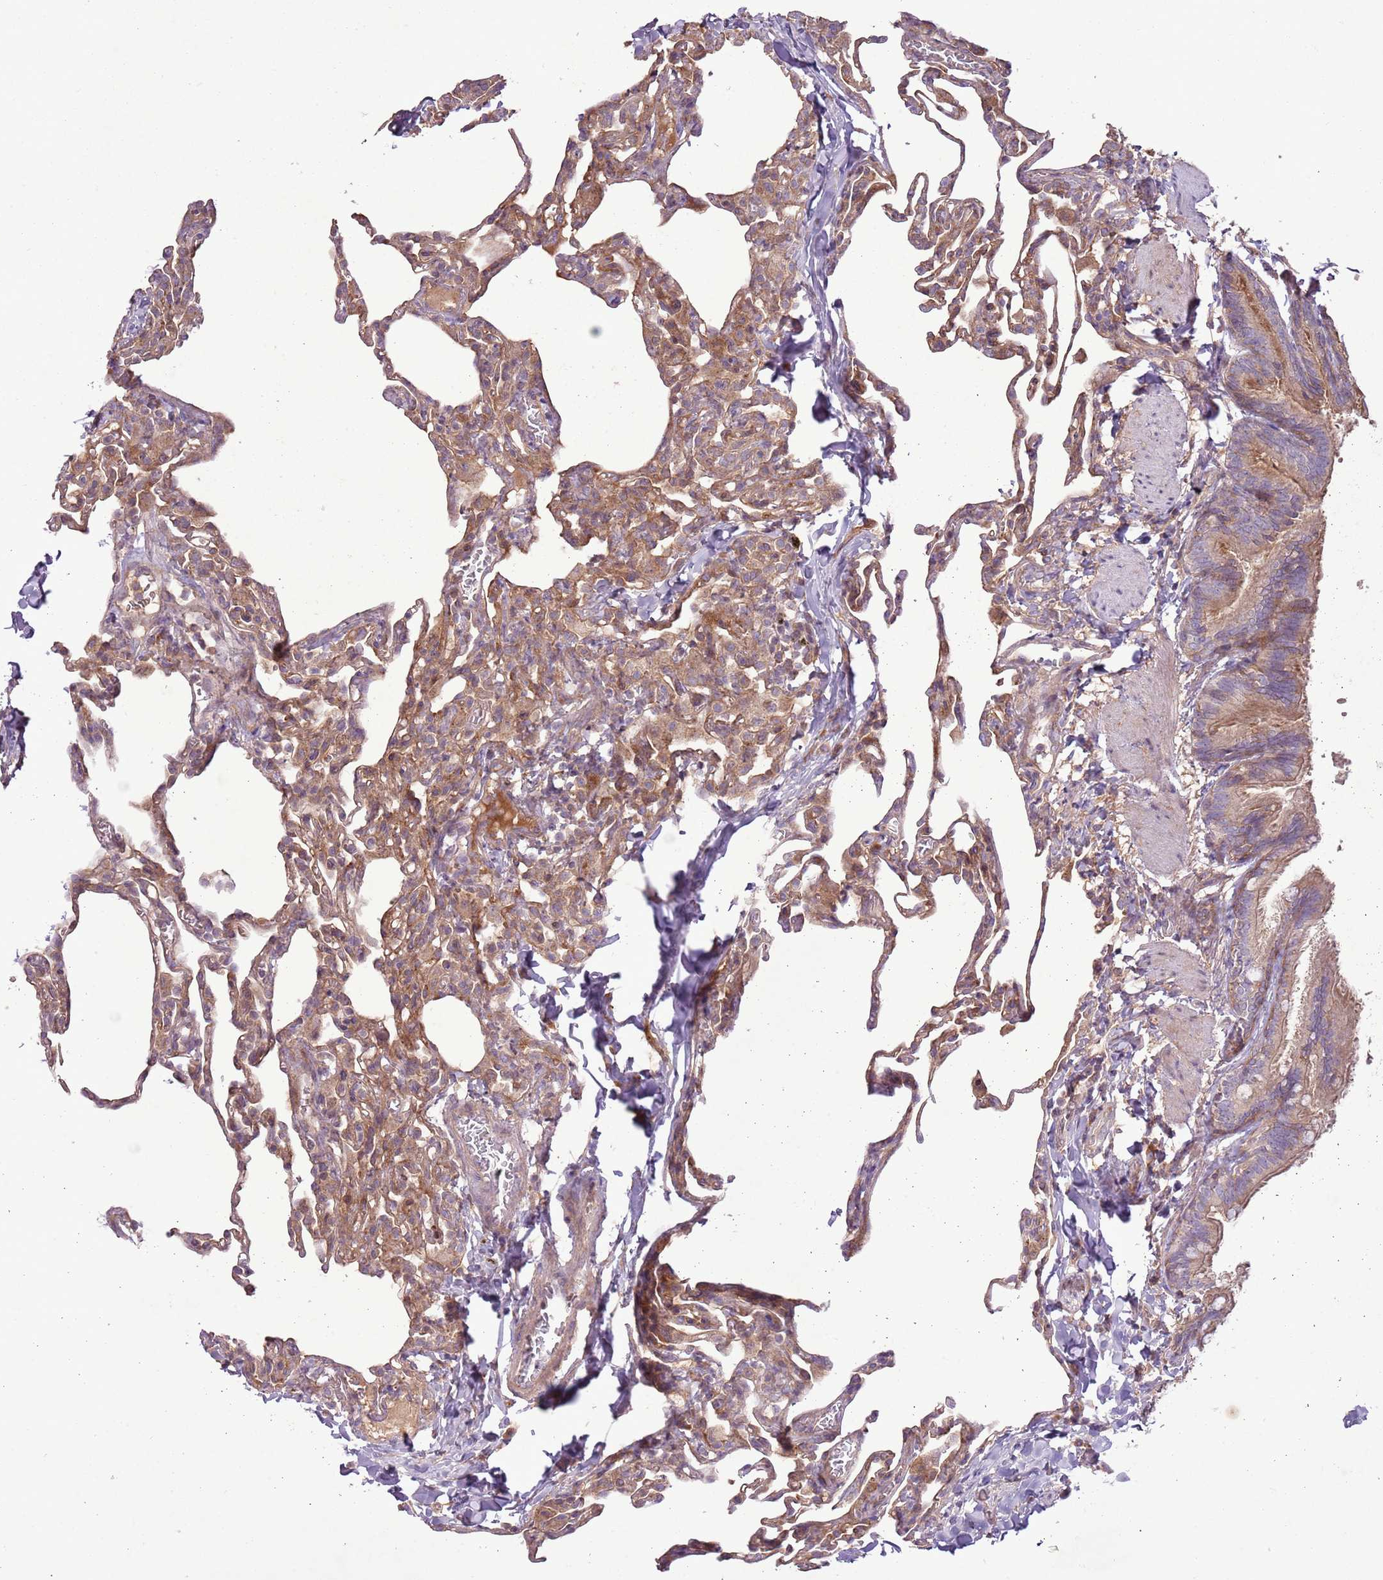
{"staining": {"intensity": "moderate", "quantity": ">75%", "location": "cytoplasmic/membranous"}, "tissue": "lung", "cell_type": "Alveolar cells", "image_type": "normal", "snomed": [{"axis": "morphology", "description": "Normal tissue, NOS"}, {"axis": "topography", "description": "Lung"}], "caption": "Normal lung demonstrates moderate cytoplasmic/membranous staining in approximately >75% of alveolar cells (Brightfield microscopy of DAB IHC at high magnification)..", "gene": "ANKRD24", "patient": {"sex": "male", "age": 20}}